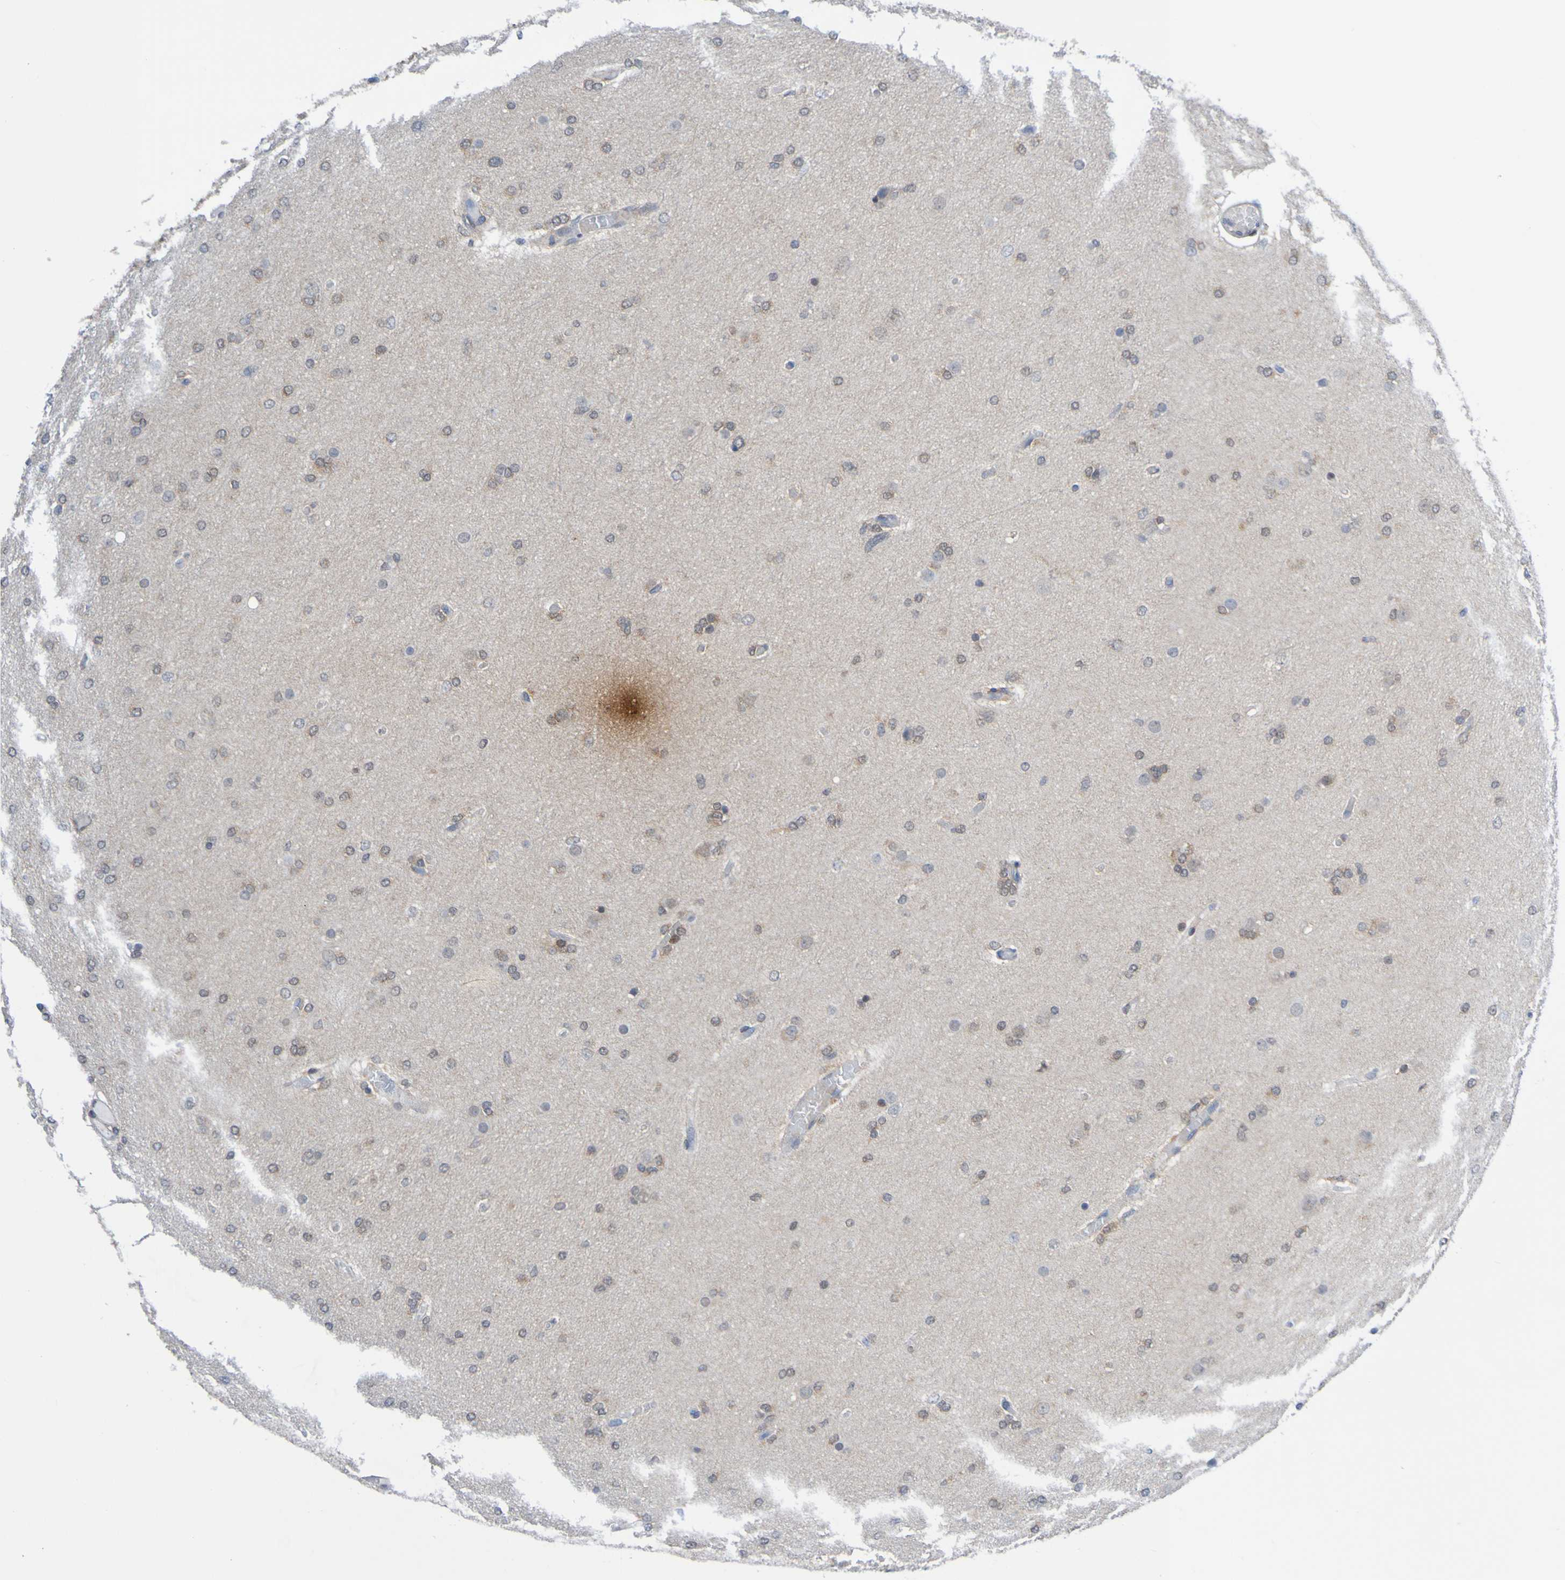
{"staining": {"intensity": "negative", "quantity": "none", "location": "none"}, "tissue": "glioma", "cell_type": "Tumor cells", "image_type": "cancer", "snomed": [{"axis": "morphology", "description": "Glioma, malignant, High grade"}, {"axis": "topography", "description": "Cerebral cortex"}], "caption": "Immunohistochemistry photomicrograph of neoplastic tissue: human high-grade glioma (malignant) stained with DAB (3,3'-diaminobenzidine) demonstrates no significant protein expression in tumor cells. Nuclei are stained in blue.", "gene": "ATIC", "patient": {"sex": "female", "age": 36}}